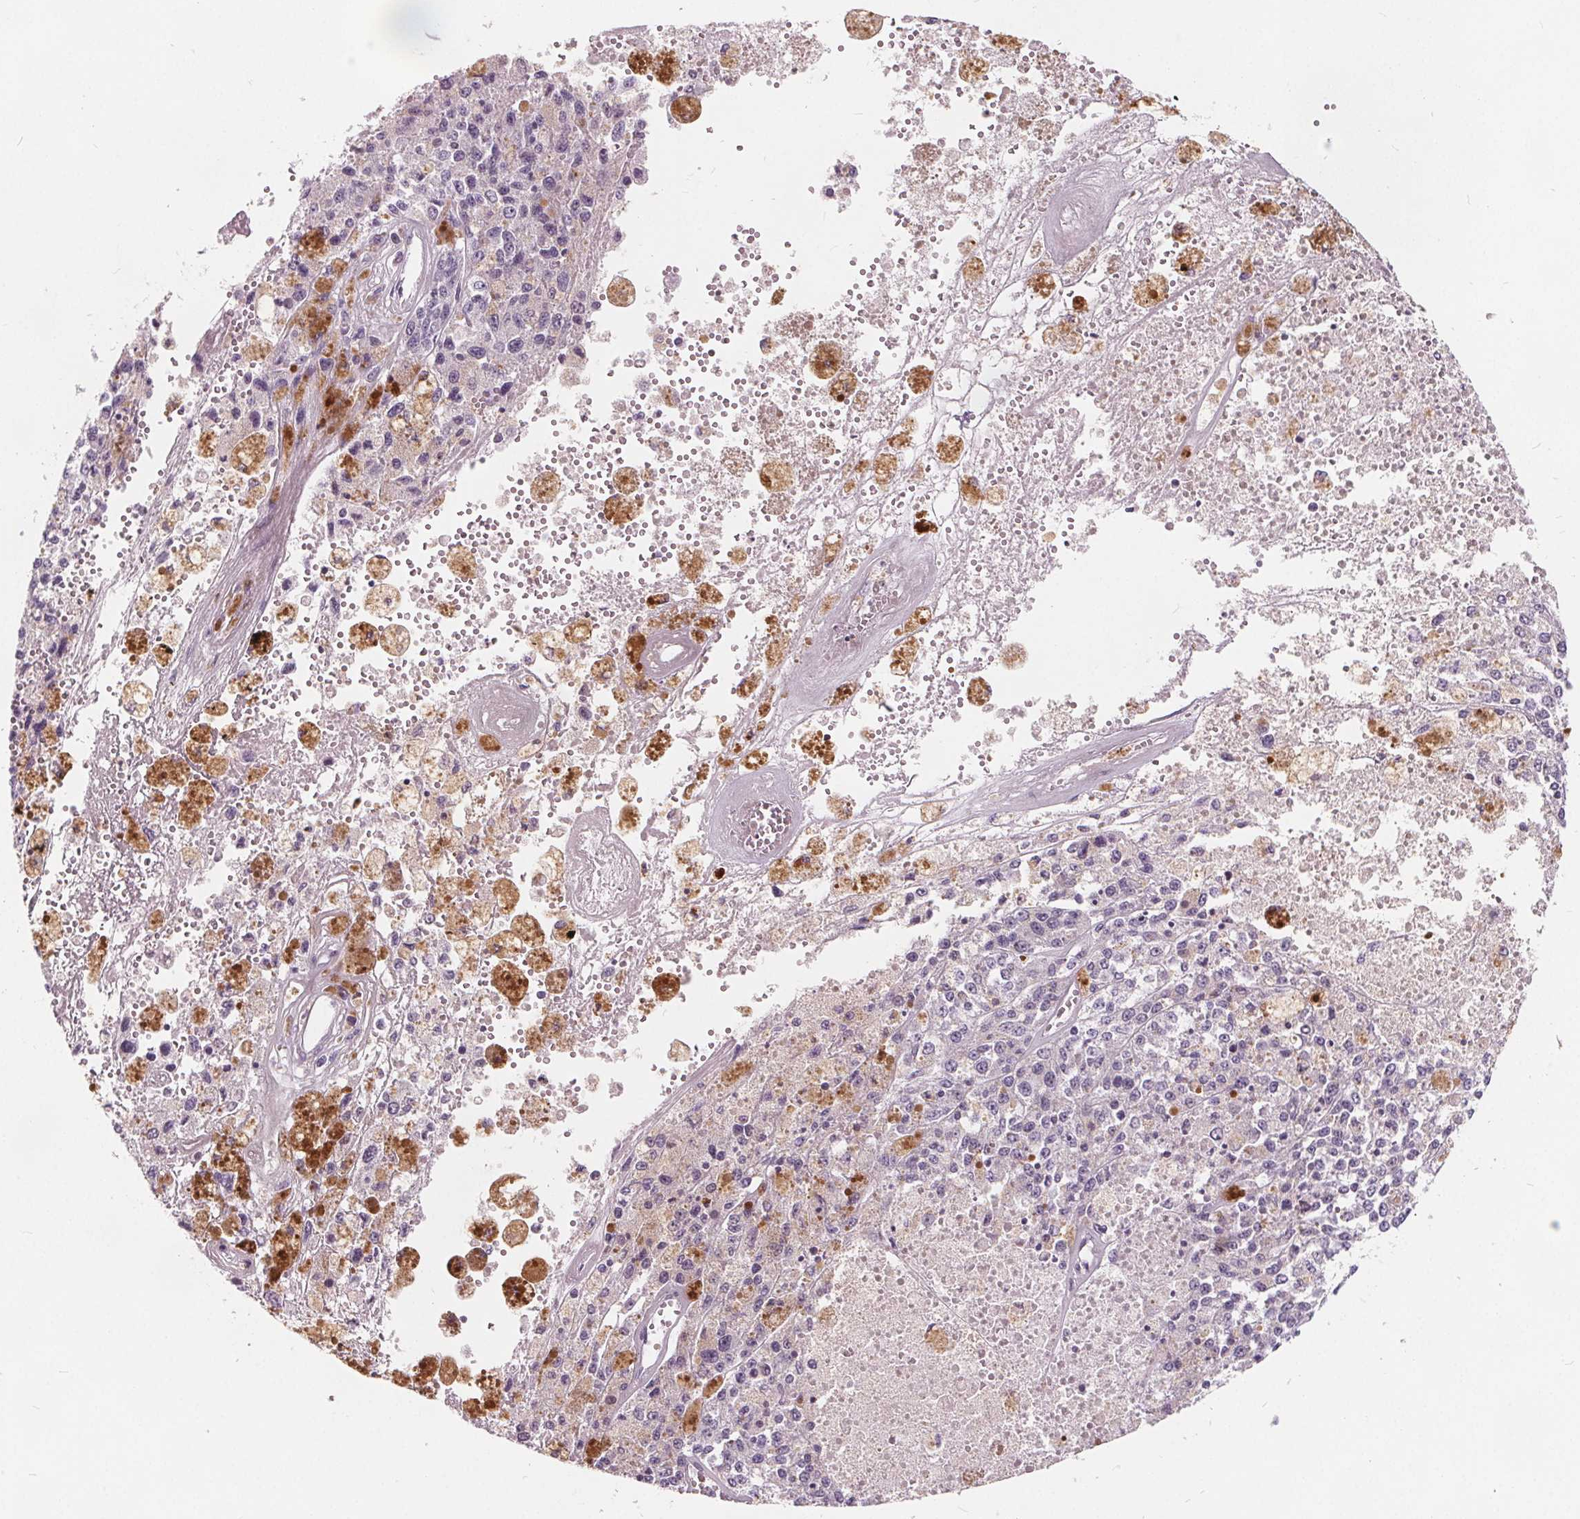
{"staining": {"intensity": "negative", "quantity": "none", "location": "none"}, "tissue": "melanoma", "cell_type": "Tumor cells", "image_type": "cancer", "snomed": [{"axis": "morphology", "description": "Malignant melanoma, Metastatic site"}, {"axis": "topography", "description": "Lymph node"}], "caption": "An image of human melanoma is negative for staining in tumor cells.", "gene": "HAAO", "patient": {"sex": "female", "age": 64}}